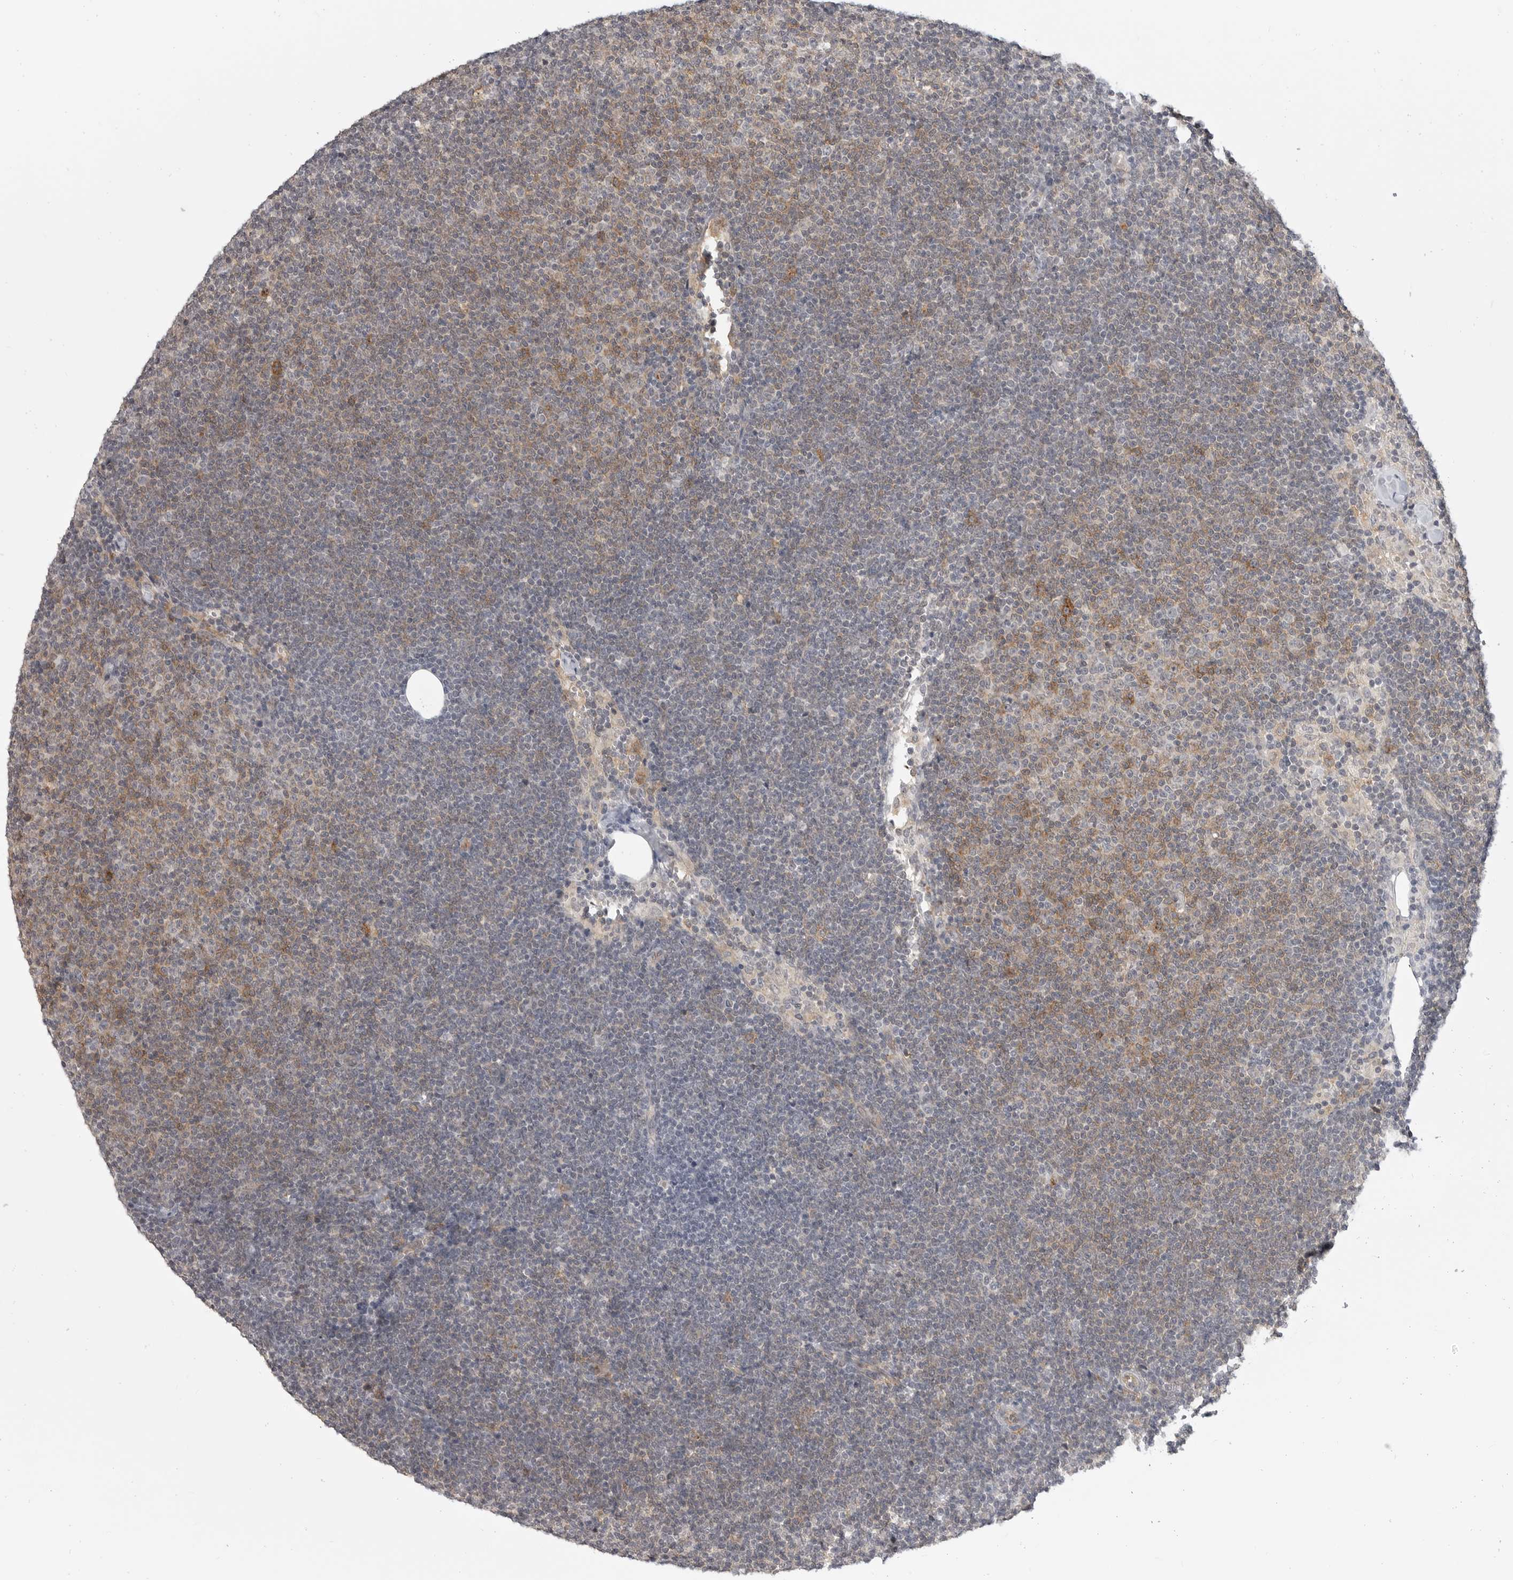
{"staining": {"intensity": "moderate", "quantity": "25%-75%", "location": "cytoplasmic/membranous"}, "tissue": "lymphoma", "cell_type": "Tumor cells", "image_type": "cancer", "snomed": [{"axis": "morphology", "description": "Malignant lymphoma, non-Hodgkin's type, Low grade"}, {"axis": "topography", "description": "Lymph node"}], "caption": "Malignant lymphoma, non-Hodgkin's type (low-grade) stained with DAB immunohistochemistry displays medium levels of moderate cytoplasmic/membranous positivity in approximately 25%-75% of tumor cells.", "gene": "IFNGR1", "patient": {"sex": "female", "age": 53}}